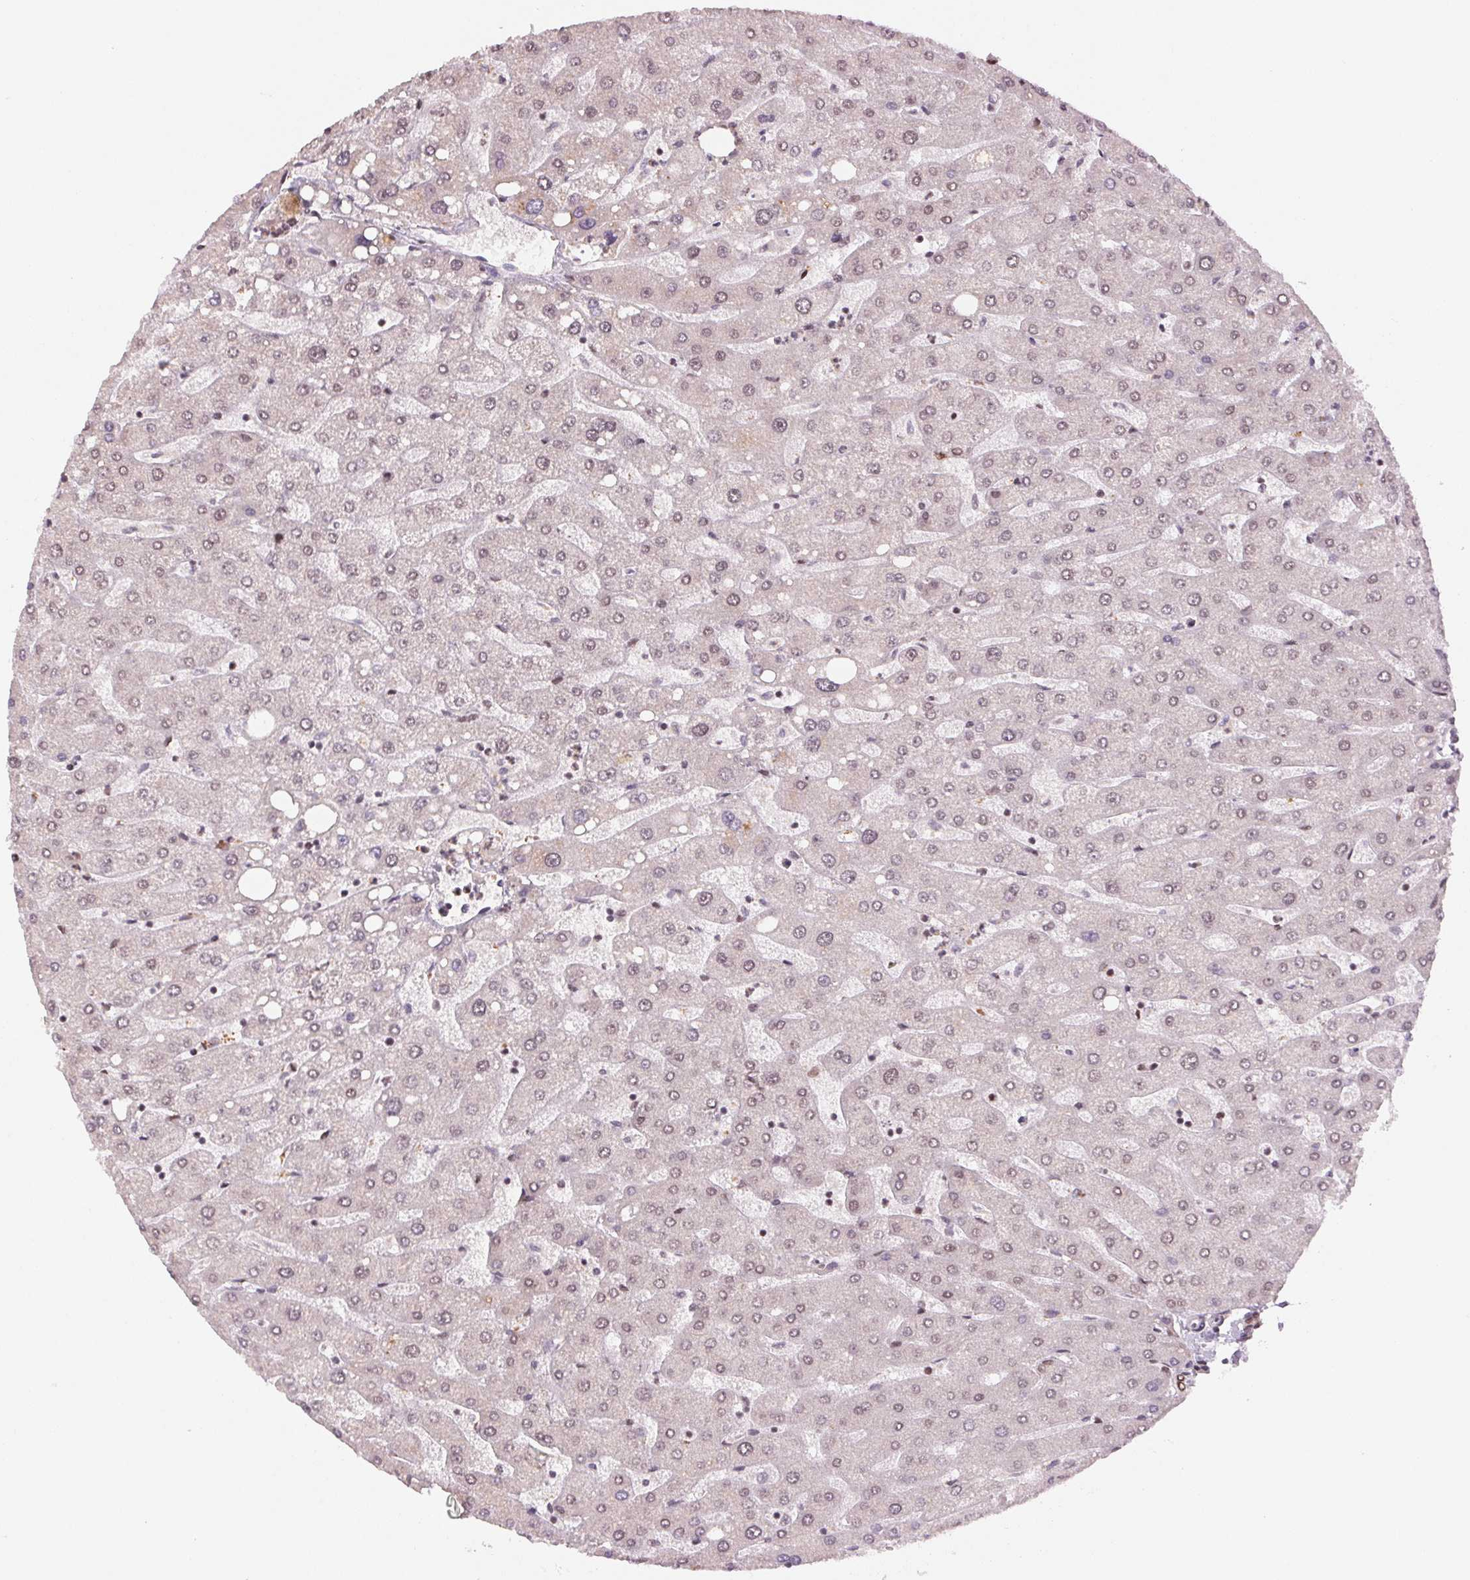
{"staining": {"intensity": "moderate", "quantity": ">75%", "location": "nuclear"}, "tissue": "liver", "cell_type": "Cholangiocytes", "image_type": "normal", "snomed": [{"axis": "morphology", "description": "Normal tissue, NOS"}, {"axis": "topography", "description": "Liver"}], "caption": "A brown stain shows moderate nuclear positivity of a protein in cholangiocytes of unremarkable liver.", "gene": "TTLL9", "patient": {"sex": "male", "age": 67}}